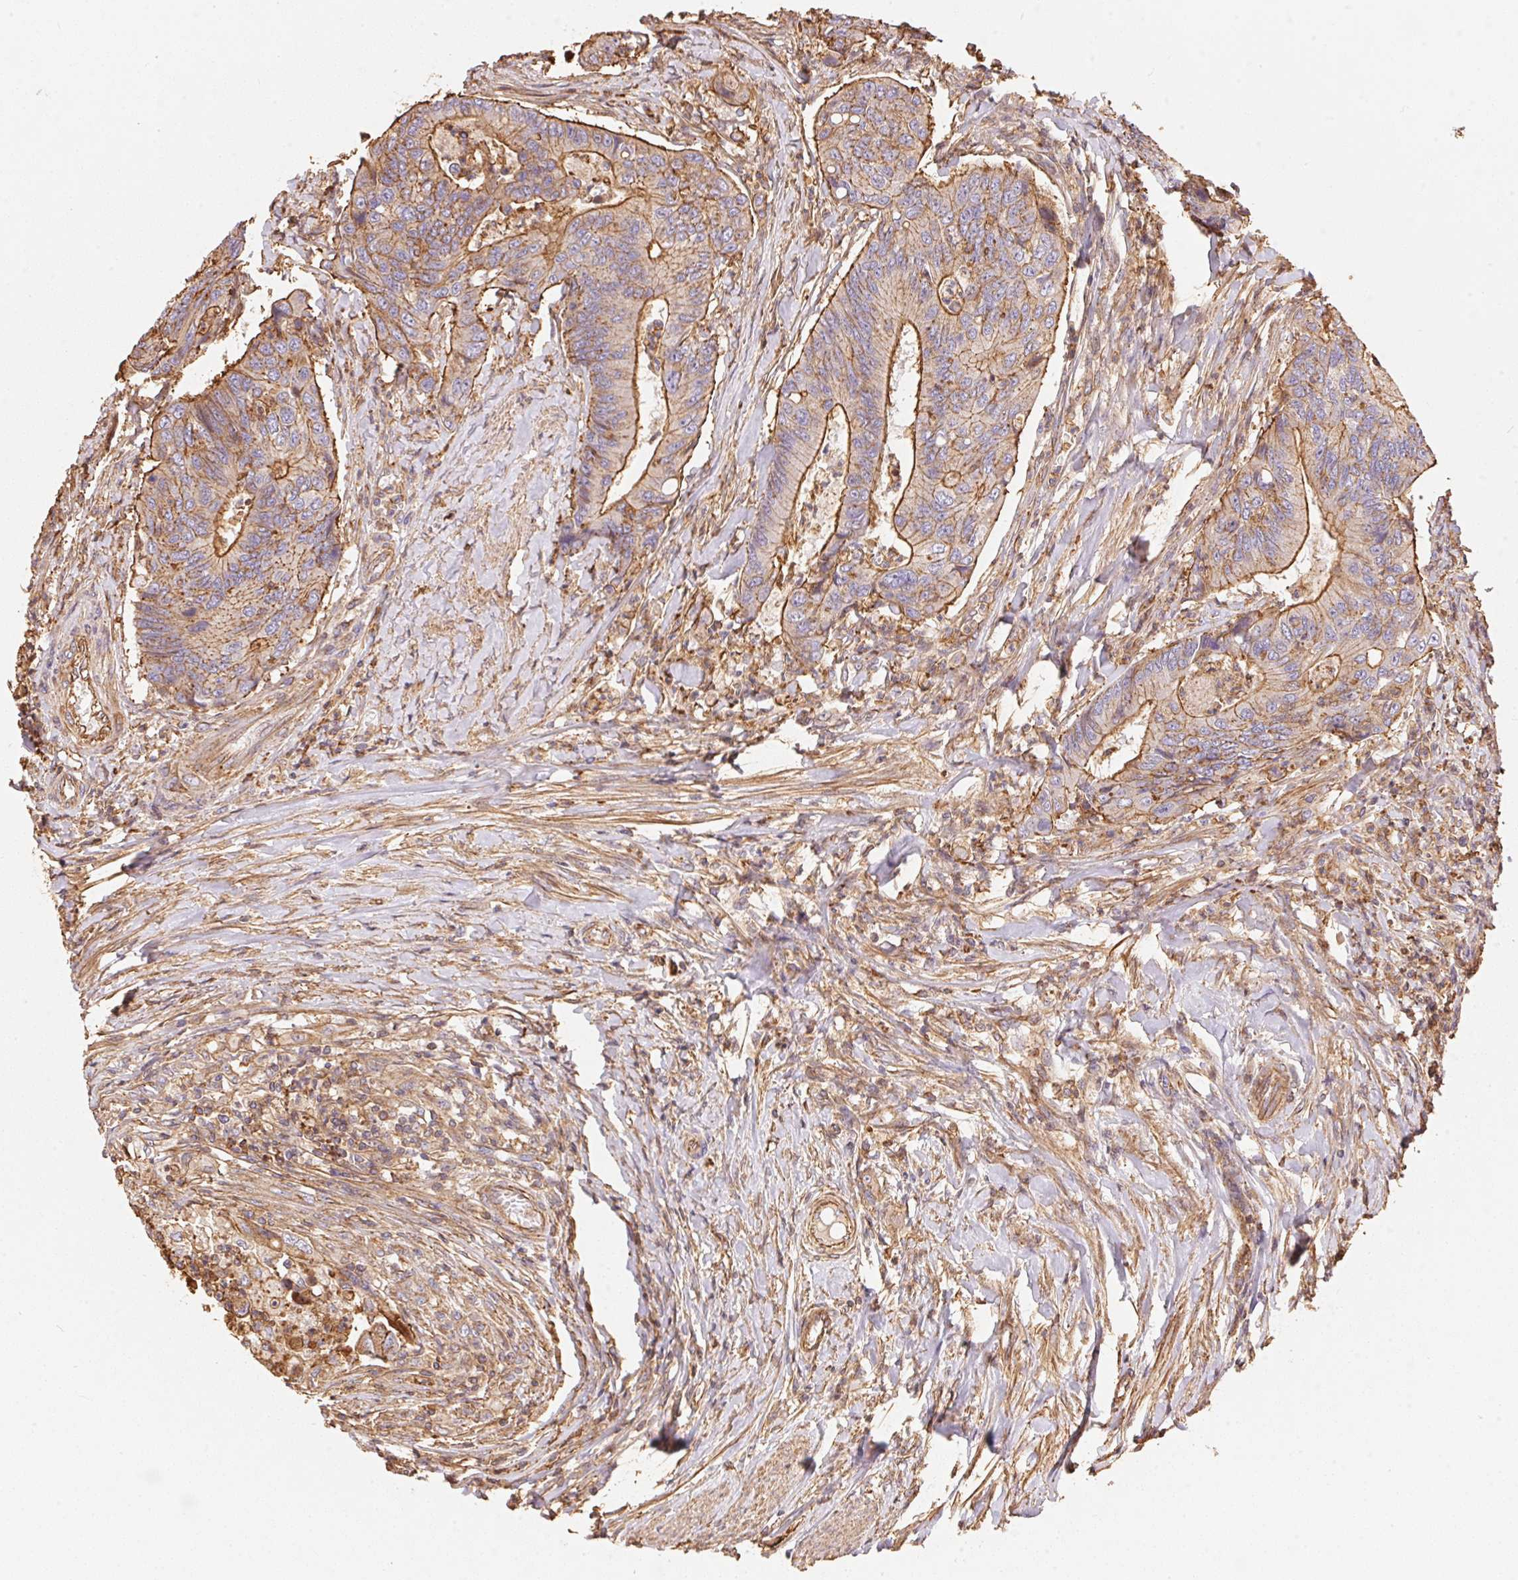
{"staining": {"intensity": "strong", "quantity": "25%-75%", "location": "cytoplasmic/membranous"}, "tissue": "colorectal cancer", "cell_type": "Tumor cells", "image_type": "cancer", "snomed": [{"axis": "morphology", "description": "Adenocarcinoma, NOS"}, {"axis": "topography", "description": "Colon"}], "caption": "Immunohistochemistry of colorectal cancer (adenocarcinoma) demonstrates high levels of strong cytoplasmic/membranous positivity in approximately 25%-75% of tumor cells.", "gene": "FRAS1", "patient": {"sex": "female", "age": 67}}